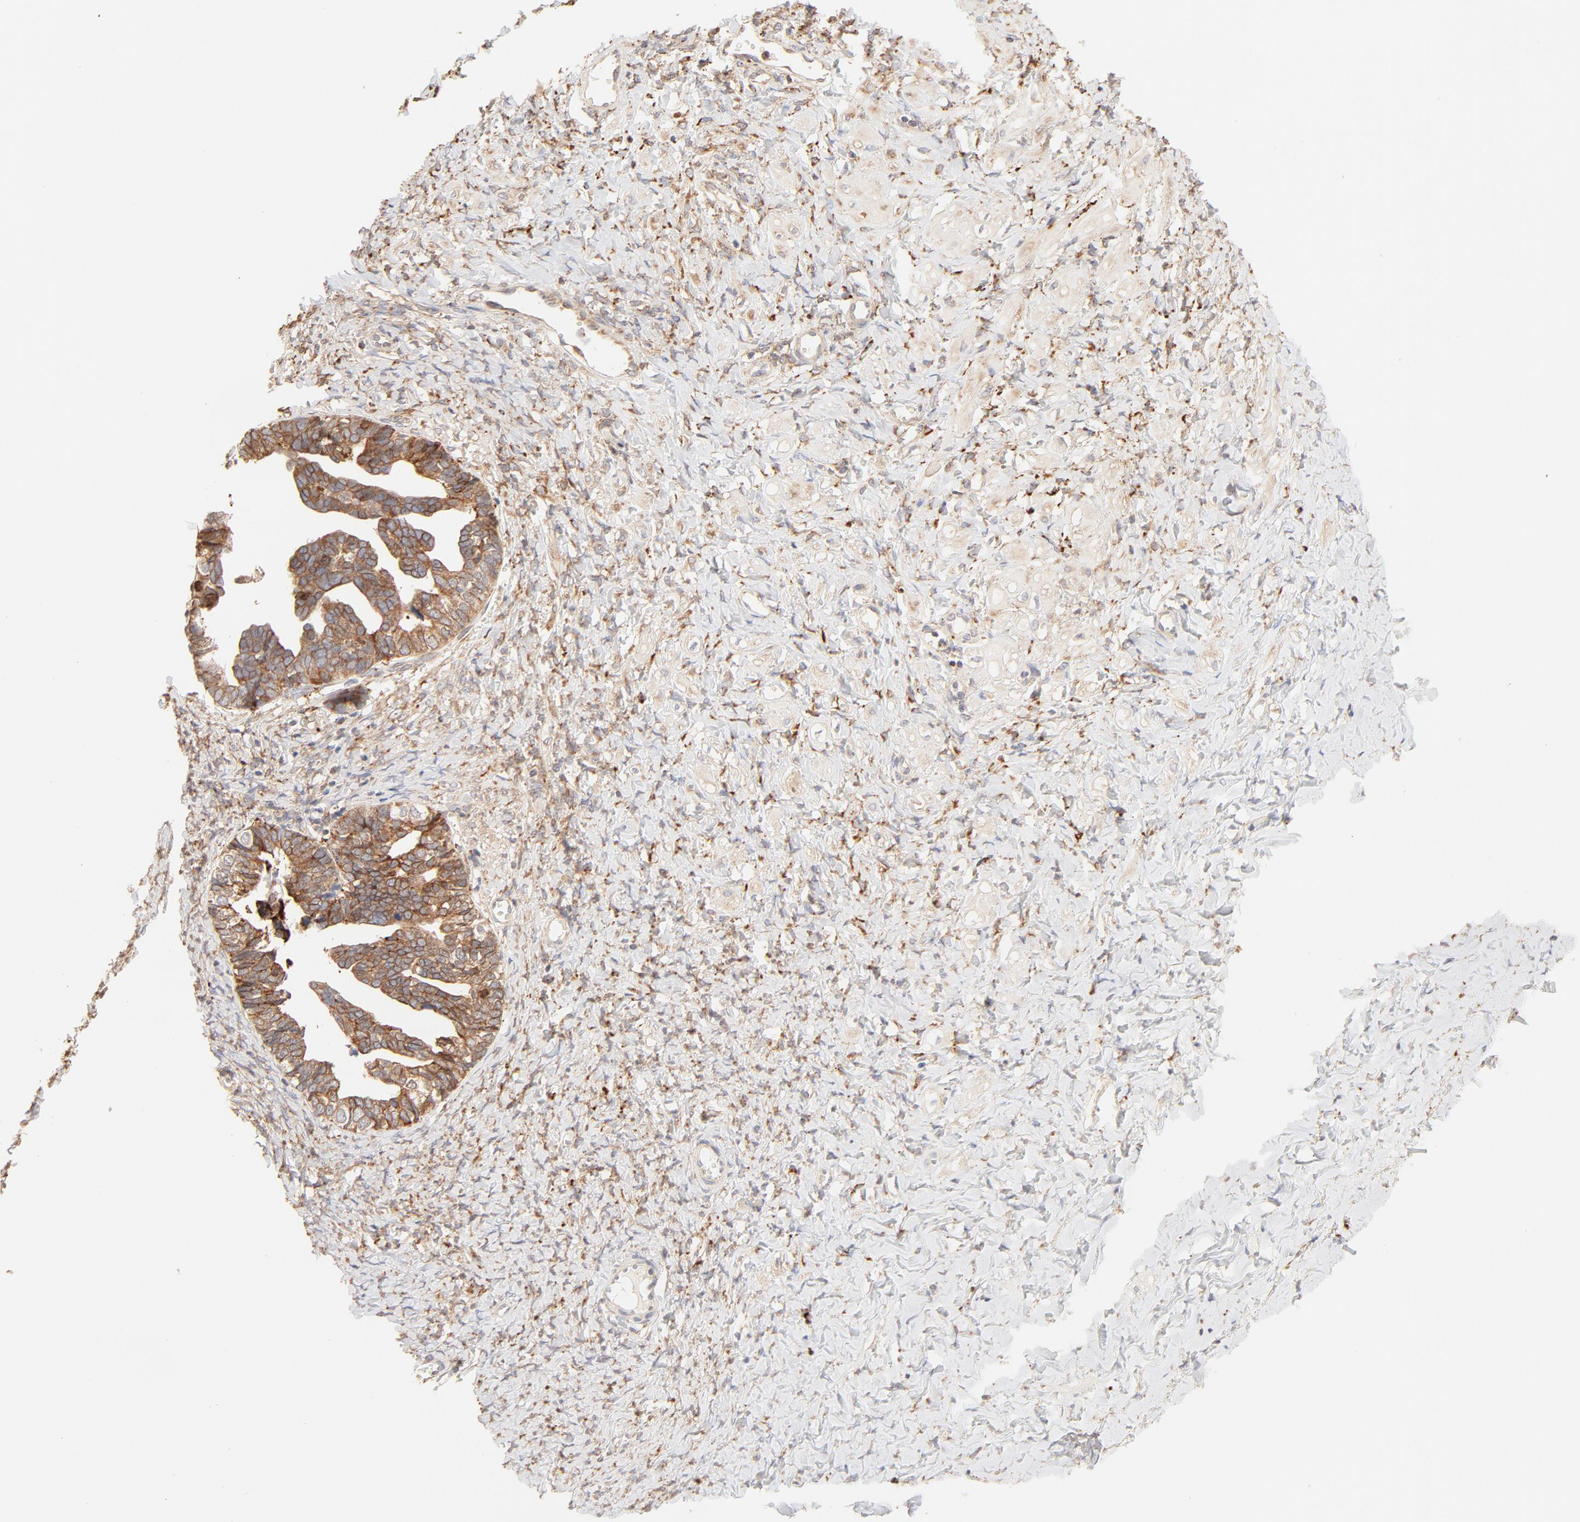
{"staining": {"intensity": "strong", "quantity": ">75%", "location": "cytoplasmic/membranous"}, "tissue": "ovarian cancer", "cell_type": "Tumor cells", "image_type": "cancer", "snomed": [{"axis": "morphology", "description": "Cystadenocarcinoma, serous, NOS"}, {"axis": "topography", "description": "Ovary"}], "caption": "Immunohistochemistry histopathology image of ovarian serous cystadenocarcinoma stained for a protein (brown), which shows high levels of strong cytoplasmic/membranous staining in approximately >75% of tumor cells.", "gene": "PARP12", "patient": {"sex": "female", "age": 77}}